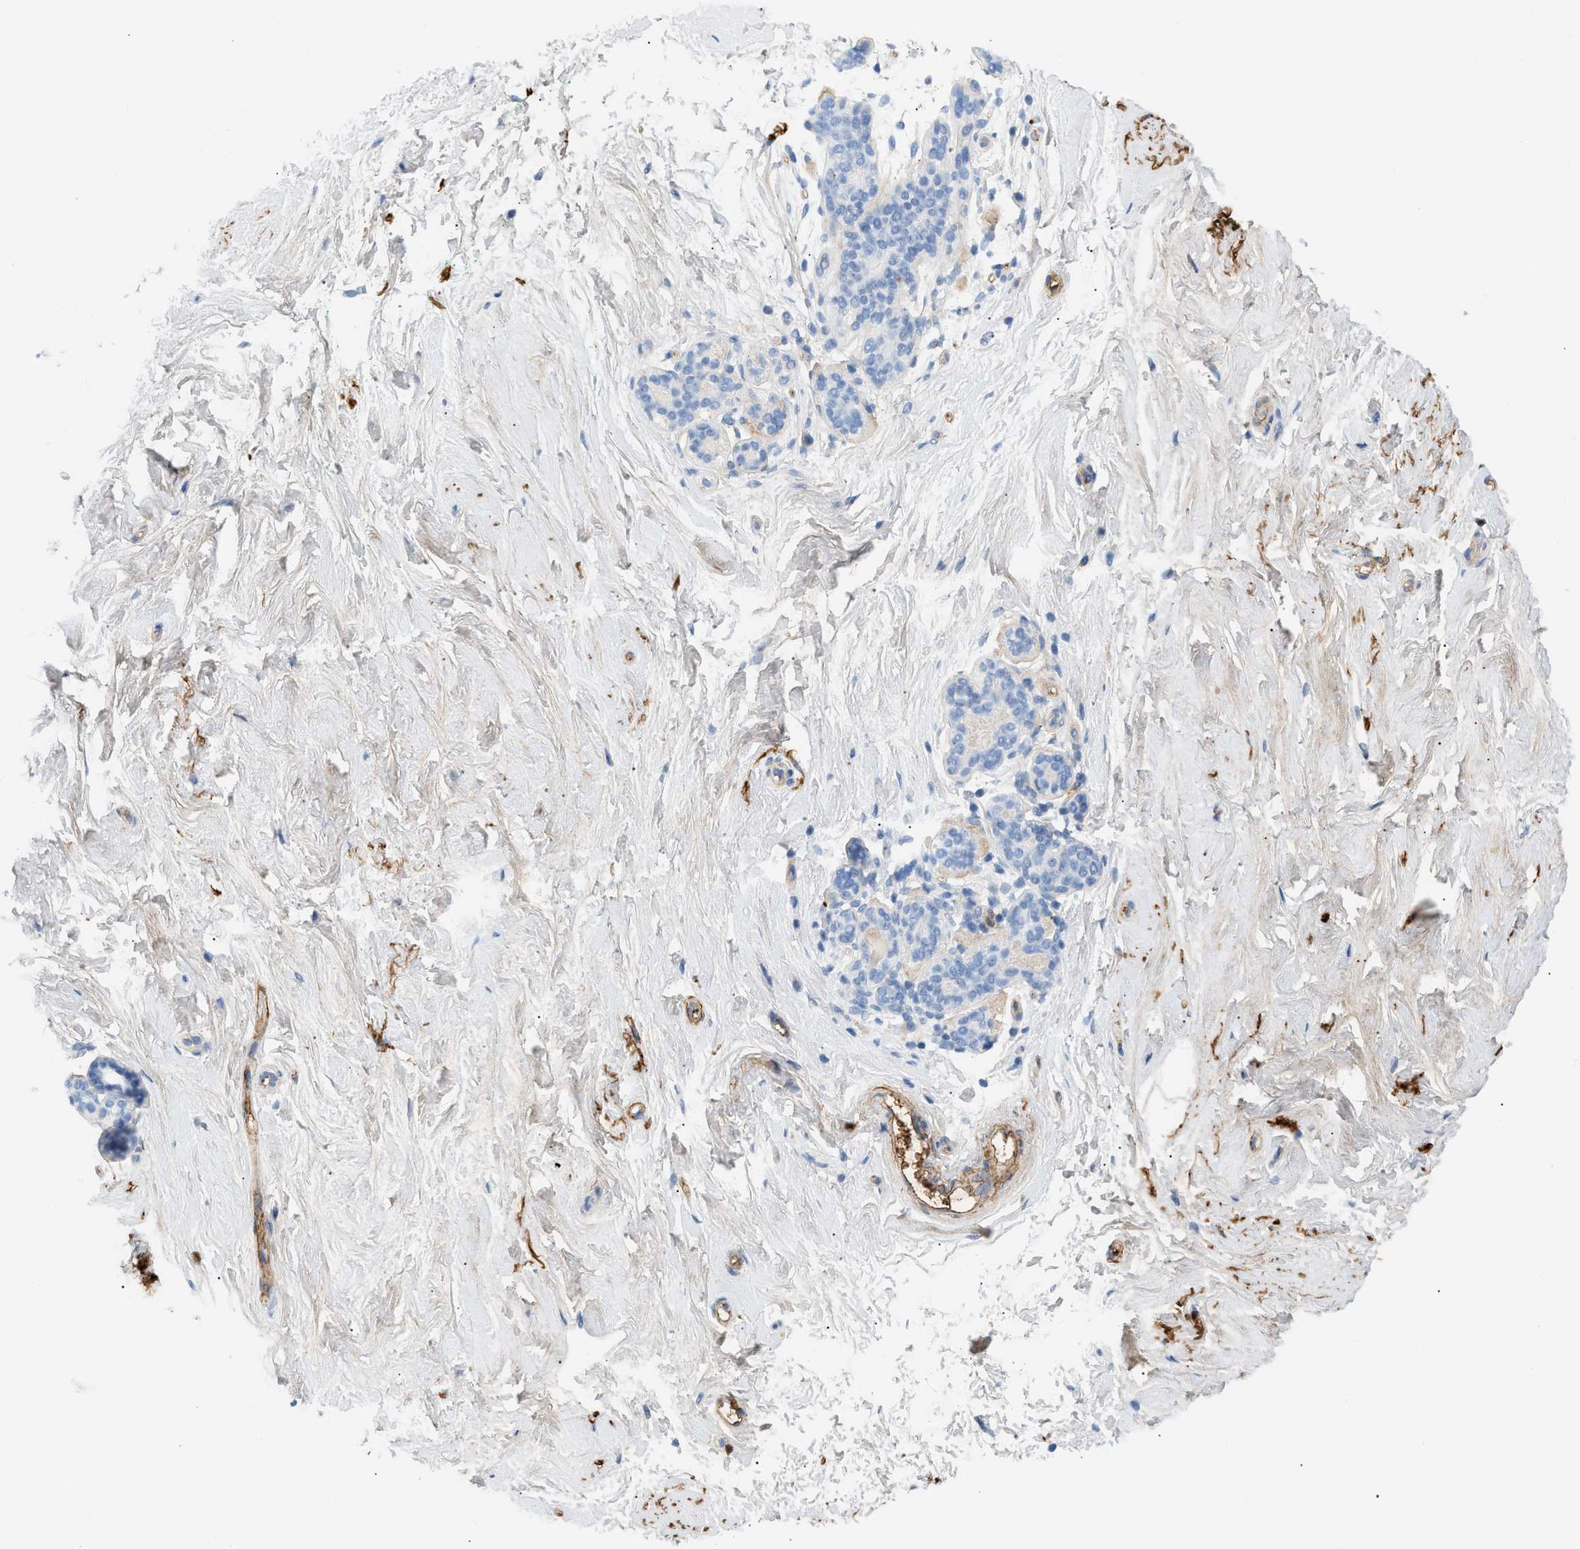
{"staining": {"intensity": "weak", "quantity": ">75%", "location": "cytoplasmic/membranous"}, "tissue": "breast", "cell_type": "Adipocytes", "image_type": "normal", "snomed": [{"axis": "morphology", "description": "Normal tissue, NOS"}, {"axis": "topography", "description": "Breast"}], "caption": "A histopathology image of breast stained for a protein demonstrates weak cytoplasmic/membranous brown staining in adipocytes.", "gene": "CFH", "patient": {"sex": "female", "age": 52}}